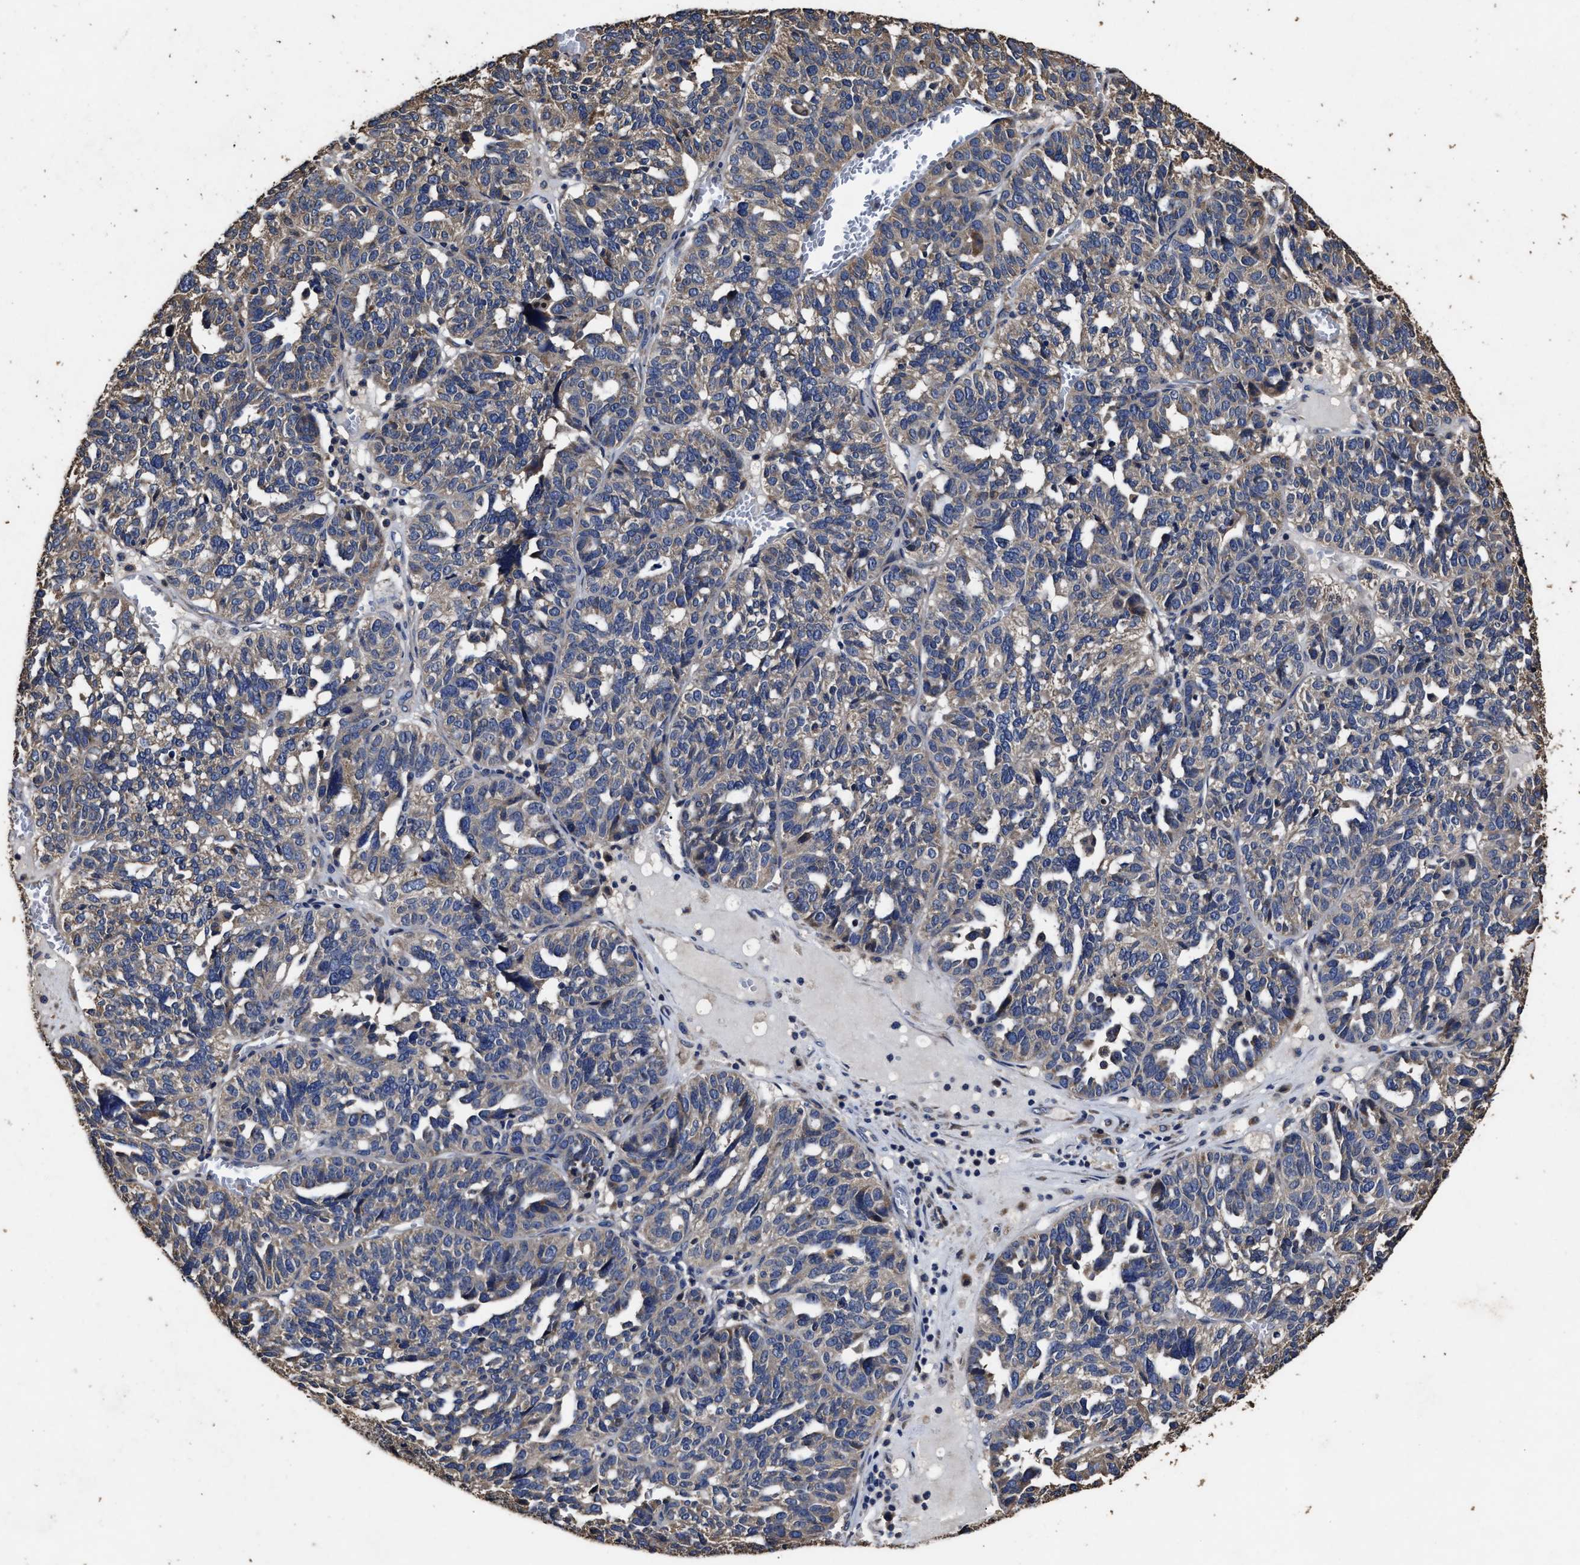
{"staining": {"intensity": "weak", "quantity": ">75%", "location": "cytoplasmic/membranous"}, "tissue": "ovarian cancer", "cell_type": "Tumor cells", "image_type": "cancer", "snomed": [{"axis": "morphology", "description": "Cystadenocarcinoma, serous, NOS"}, {"axis": "topography", "description": "Ovary"}], "caption": "Immunohistochemistry (DAB) staining of serous cystadenocarcinoma (ovarian) displays weak cytoplasmic/membranous protein expression in approximately >75% of tumor cells. The staining was performed using DAB (3,3'-diaminobenzidine) to visualize the protein expression in brown, while the nuclei were stained in blue with hematoxylin (Magnification: 20x).", "gene": "PPM1K", "patient": {"sex": "female", "age": 59}}